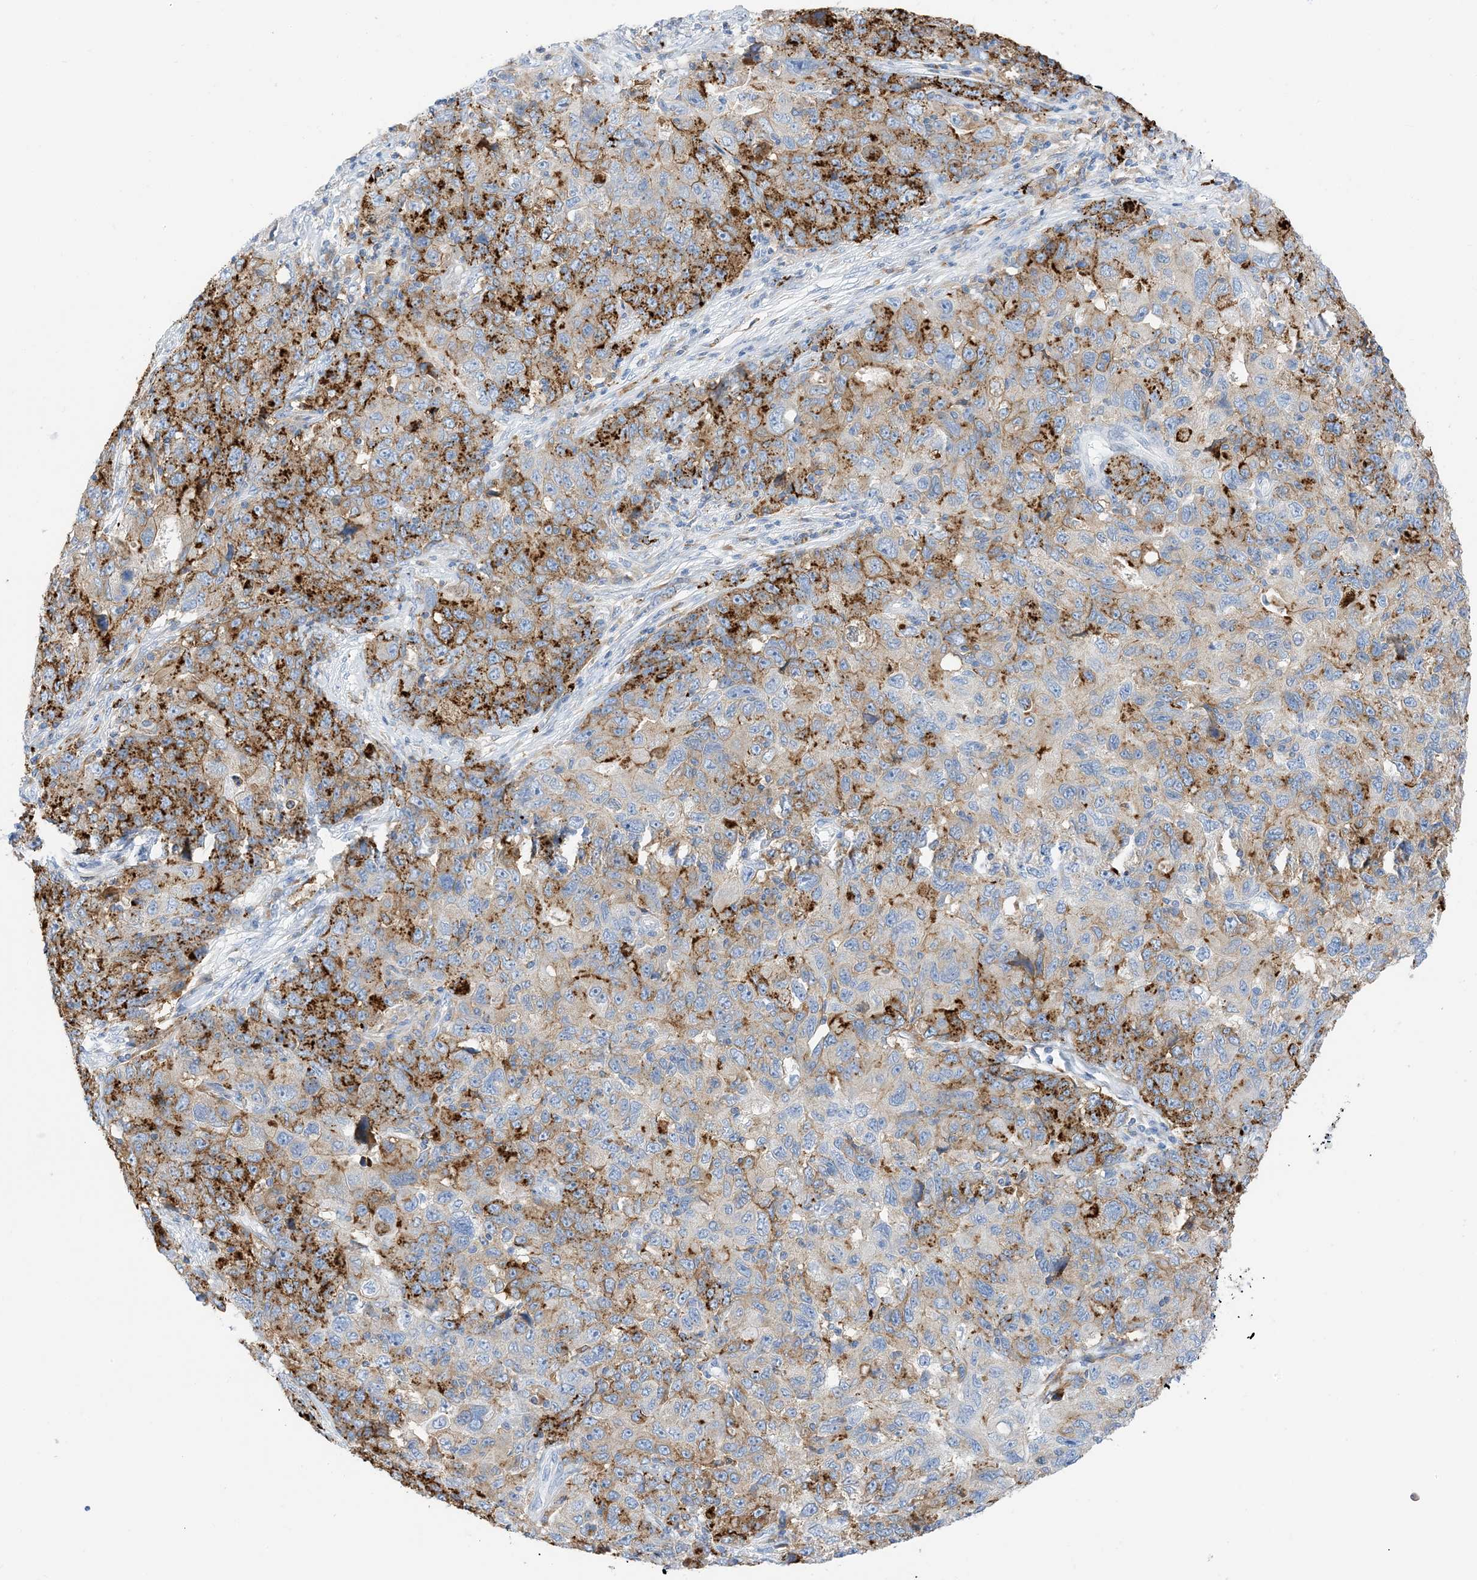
{"staining": {"intensity": "moderate", "quantity": "25%-75%", "location": "cytoplasmic/membranous"}, "tissue": "ovarian cancer", "cell_type": "Tumor cells", "image_type": "cancer", "snomed": [{"axis": "morphology", "description": "Carcinoma, endometroid"}, {"axis": "topography", "description": "Ovary"}], "caption": "Immunohistochemistry (IHC) (DAB (3,3'-diaminobenzidine)) staining of human endometroid carcinoma (ovarian) reveals moderate cytoplasmic/membranous protein staining in about 25%-75% of tumor cells.", "gene": "DPH3", "patient": {"sex": "female", "age": 42}}